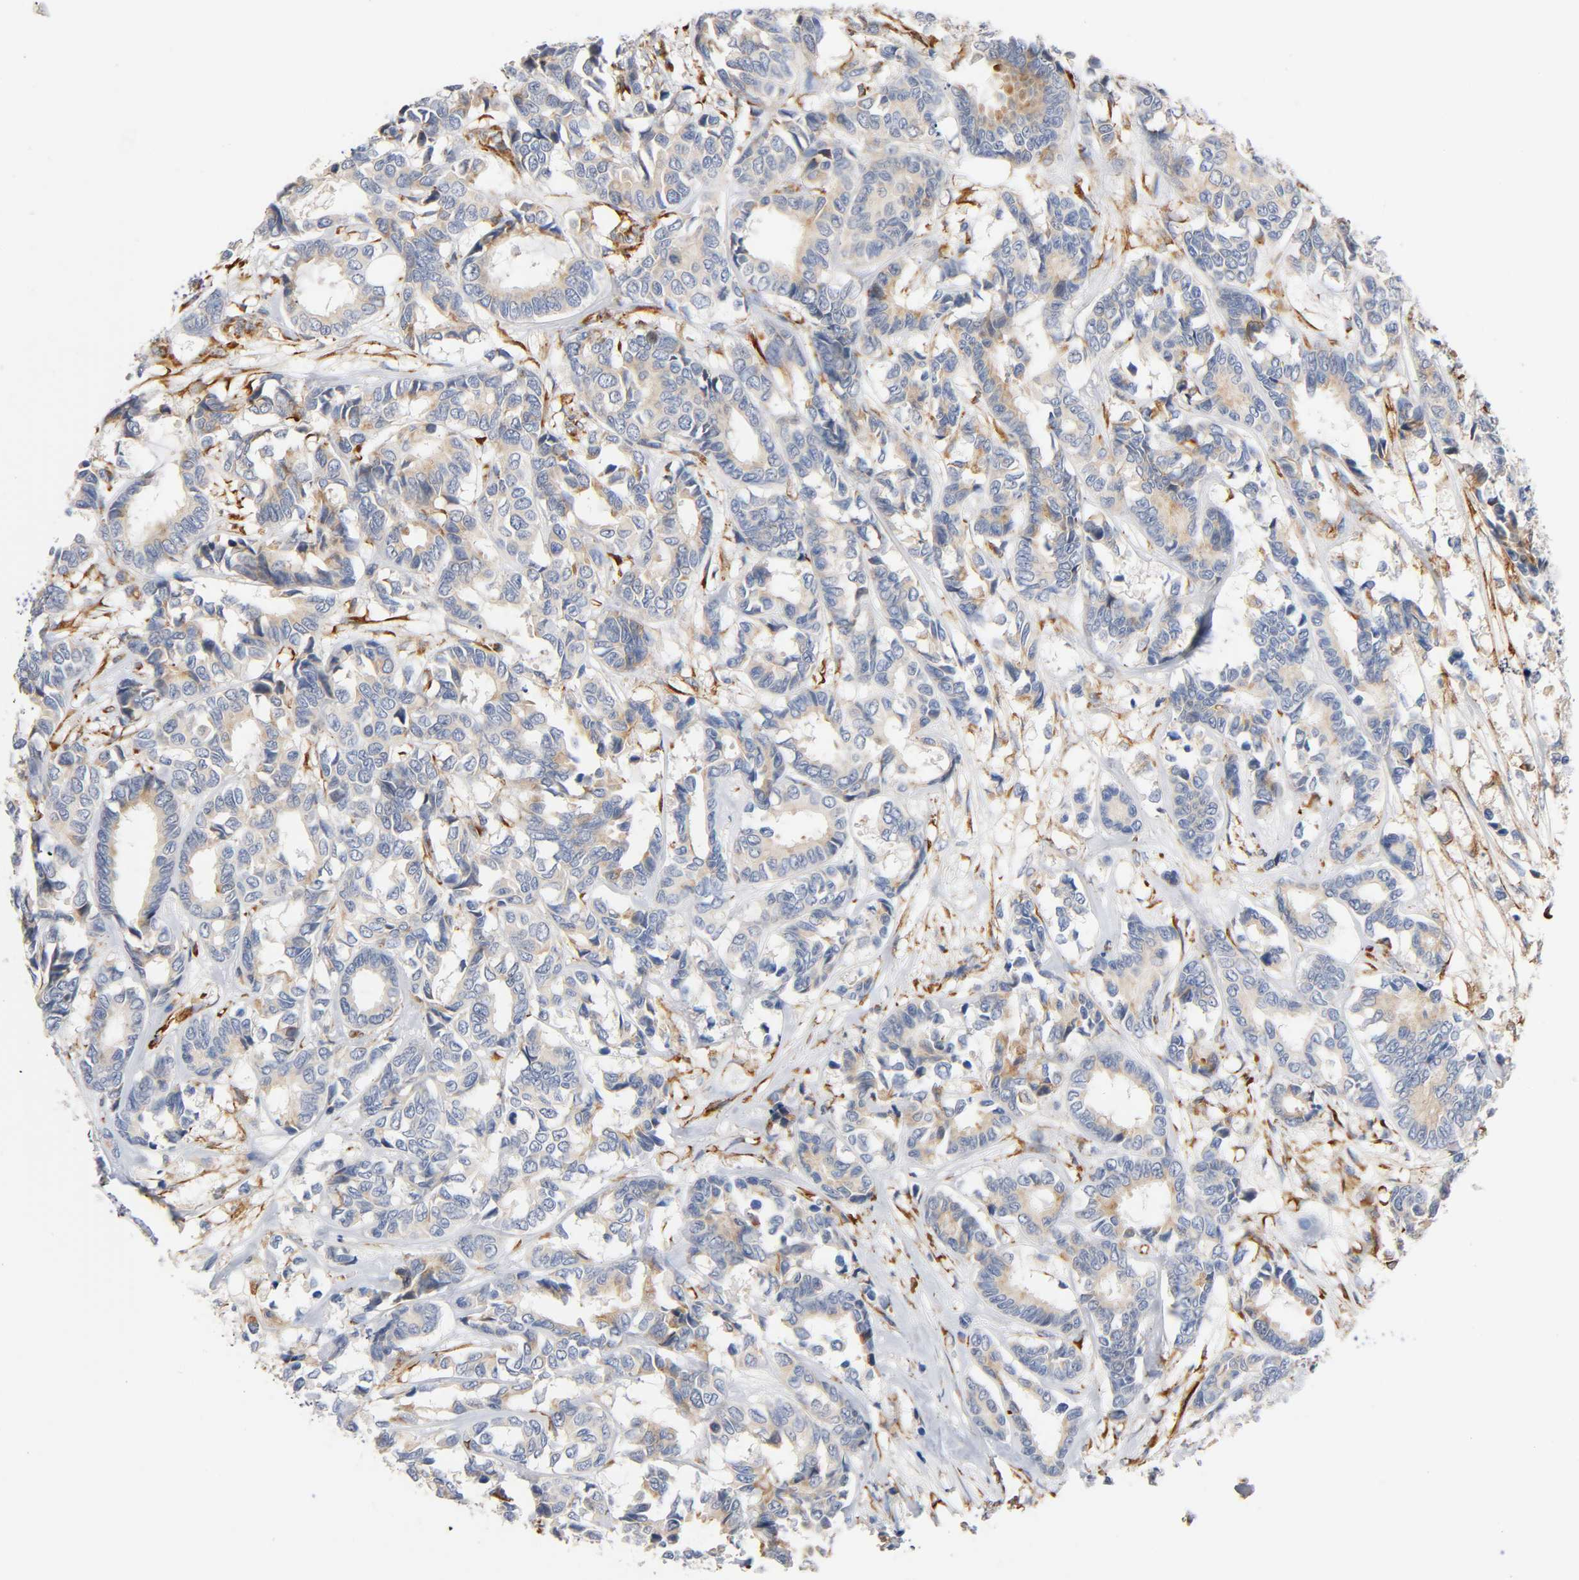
{"staining": {"intensity": "weak", "quantity": "25%-75%", "location": "cytoplasmic/membranous"}, "tissue": "breast cancer", "cell_type": "Tumor cells", "image_type": "cancer", "snomed": [{"axis": "morphology", "description": "Duct carcinoma"}, {"axis": "topography", "description": "Breast"}], "caption": "Immunohistochemical staining of infiltrating ductal carcinoma (breast) exhibits weak cytoplasmic/membranous protein positivity in about 25%-75% of tumor cells.", "gene": "UCKL1", "patient": {"sex": "female", "age": 87}}